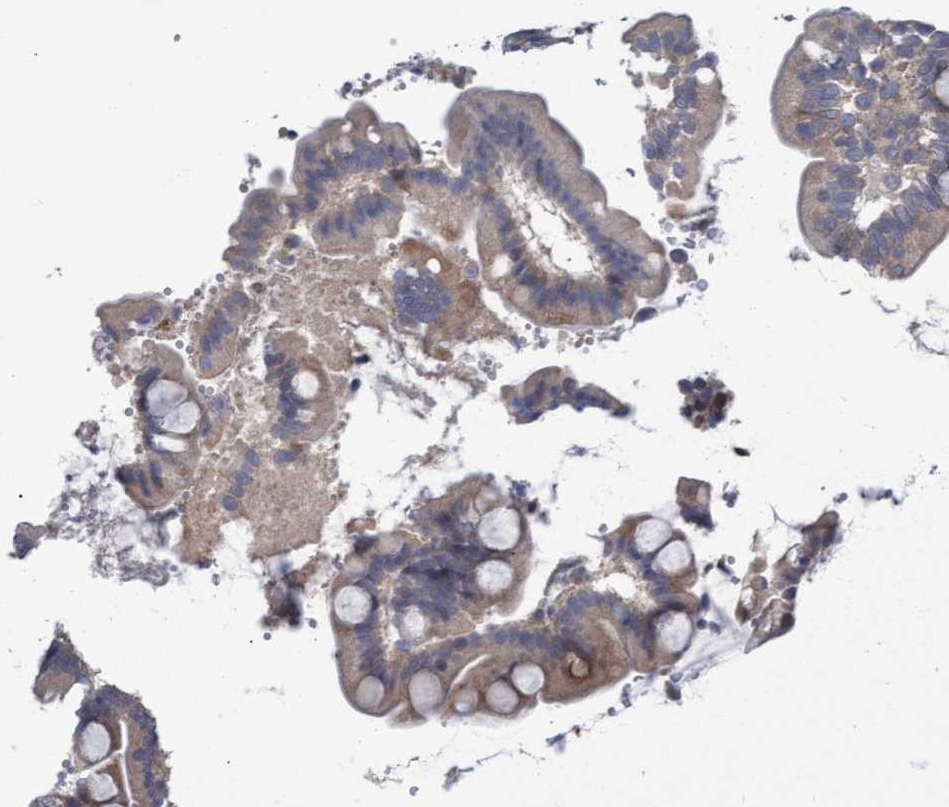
{"staining": {"intensity": "moderate", "quantity": "25%-75%", "location": "cytoplasmic/membranous"}, "tissue": "small intestine", "cell_type": "Glandular cells", "image_type": "normal", "snomed": [{"axis": "morphology", "description": "Normal tissue, NOS"}, {"axis": "topography", "description": "Small intestine"}], "caption": "Glandular cells reveal medium levels of moderate cytoplasmic/membranous staining in about 25%-75% of cells in benign small intestine.", "gene": "ABCF2", "patient": {"sex": "female", "age": 56}}